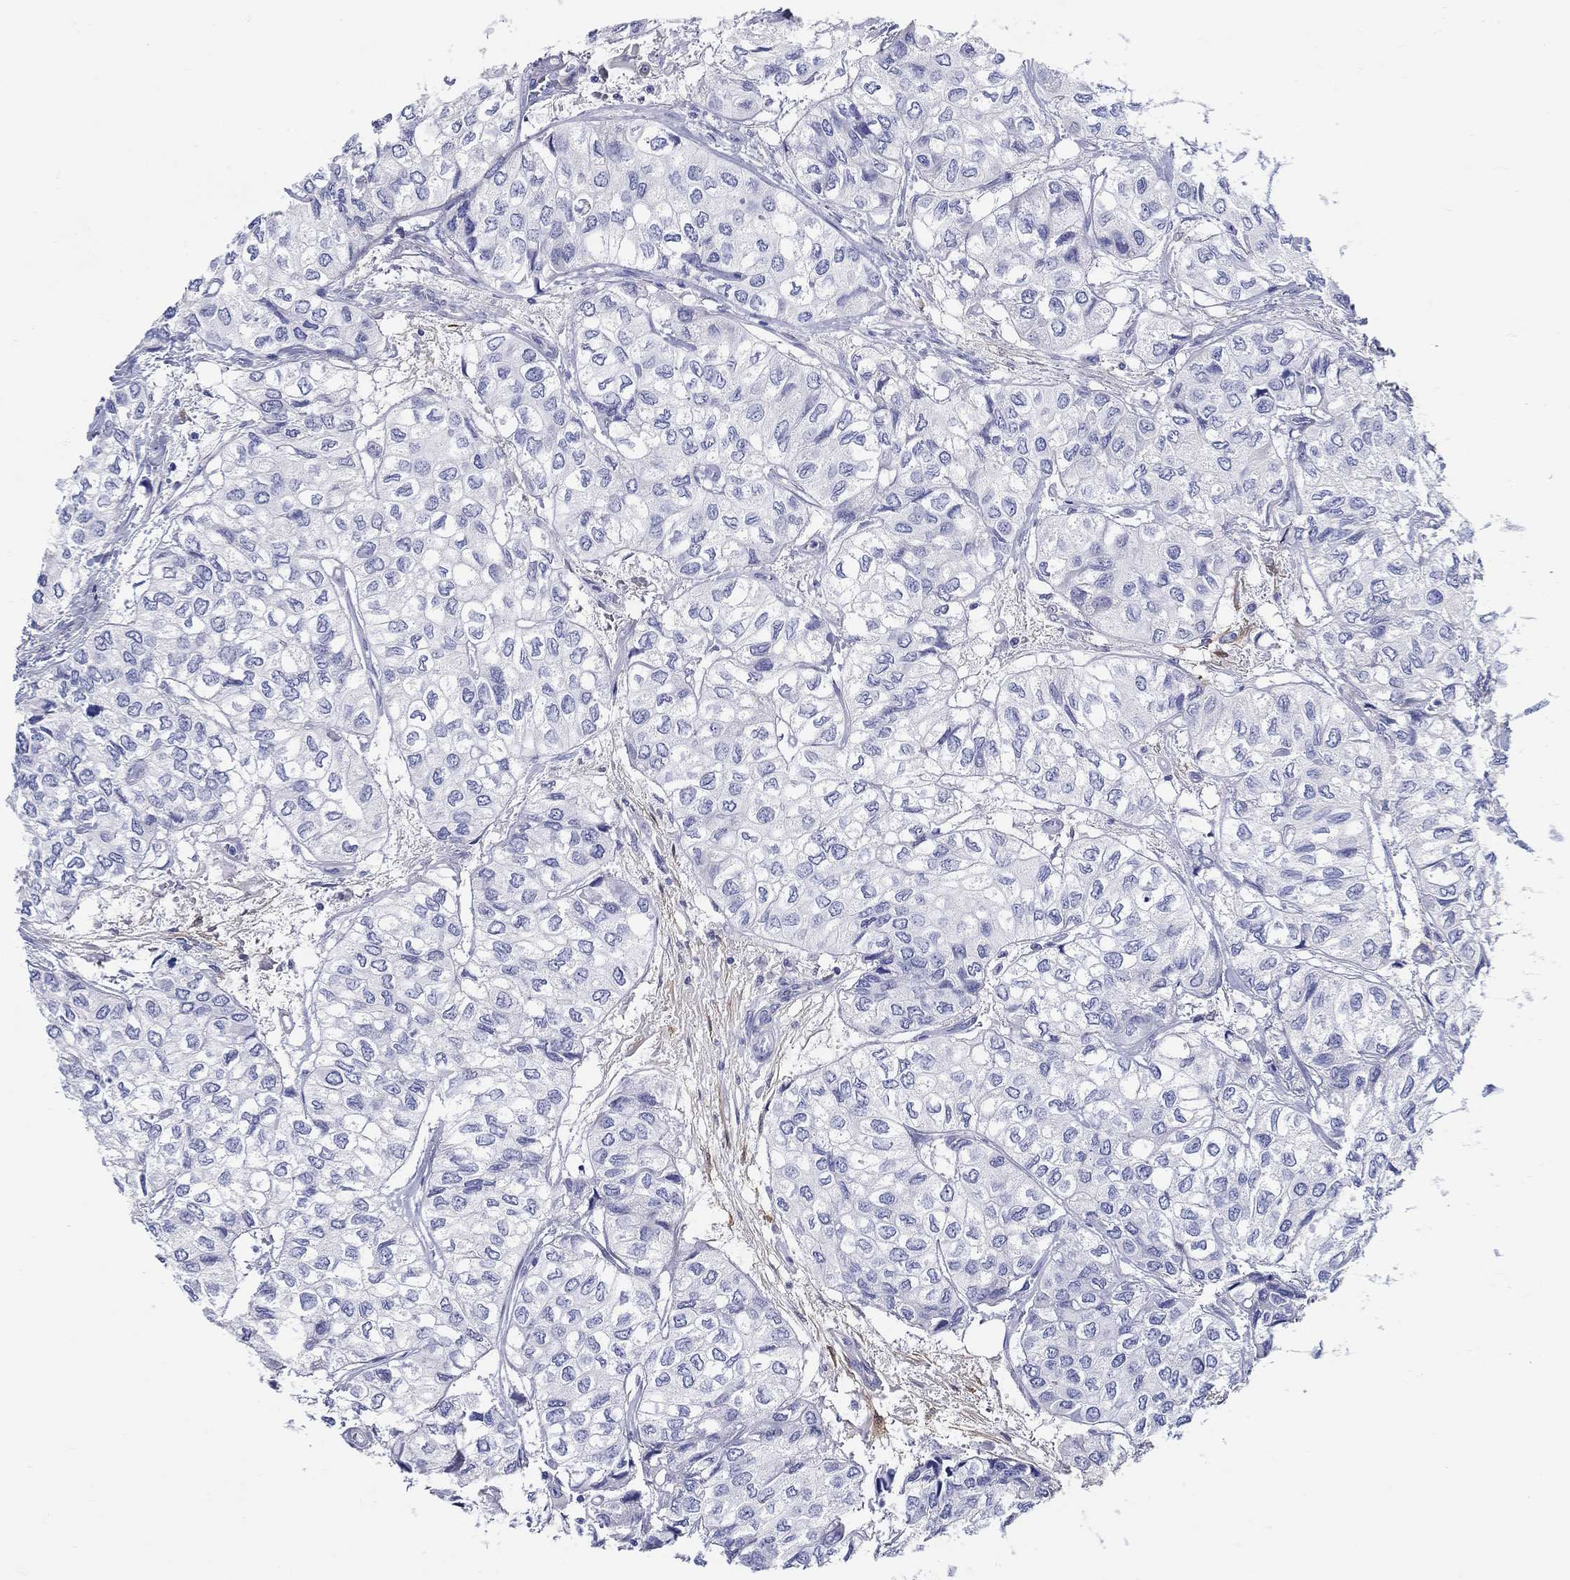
{"staining": {"intensity": "negative", "quantity": "none", "location": "none"}, "tissue": "urothelial cancer", "cell_type": "Tumor cells", "image_type": "cancer", "snomed": [{"axis": "morphology", "description": "Urothelial carcinoma, High grade"}, {"axis": "topography", "description": "Urinary bladder"}], "caption": "This is an immunohistochemistry (IHC) histopathology image of urothelial cancer. There is no positivity in tumor cells.", "gene": "CRYGS", "patient": {"sex": "male", "age": 73}}